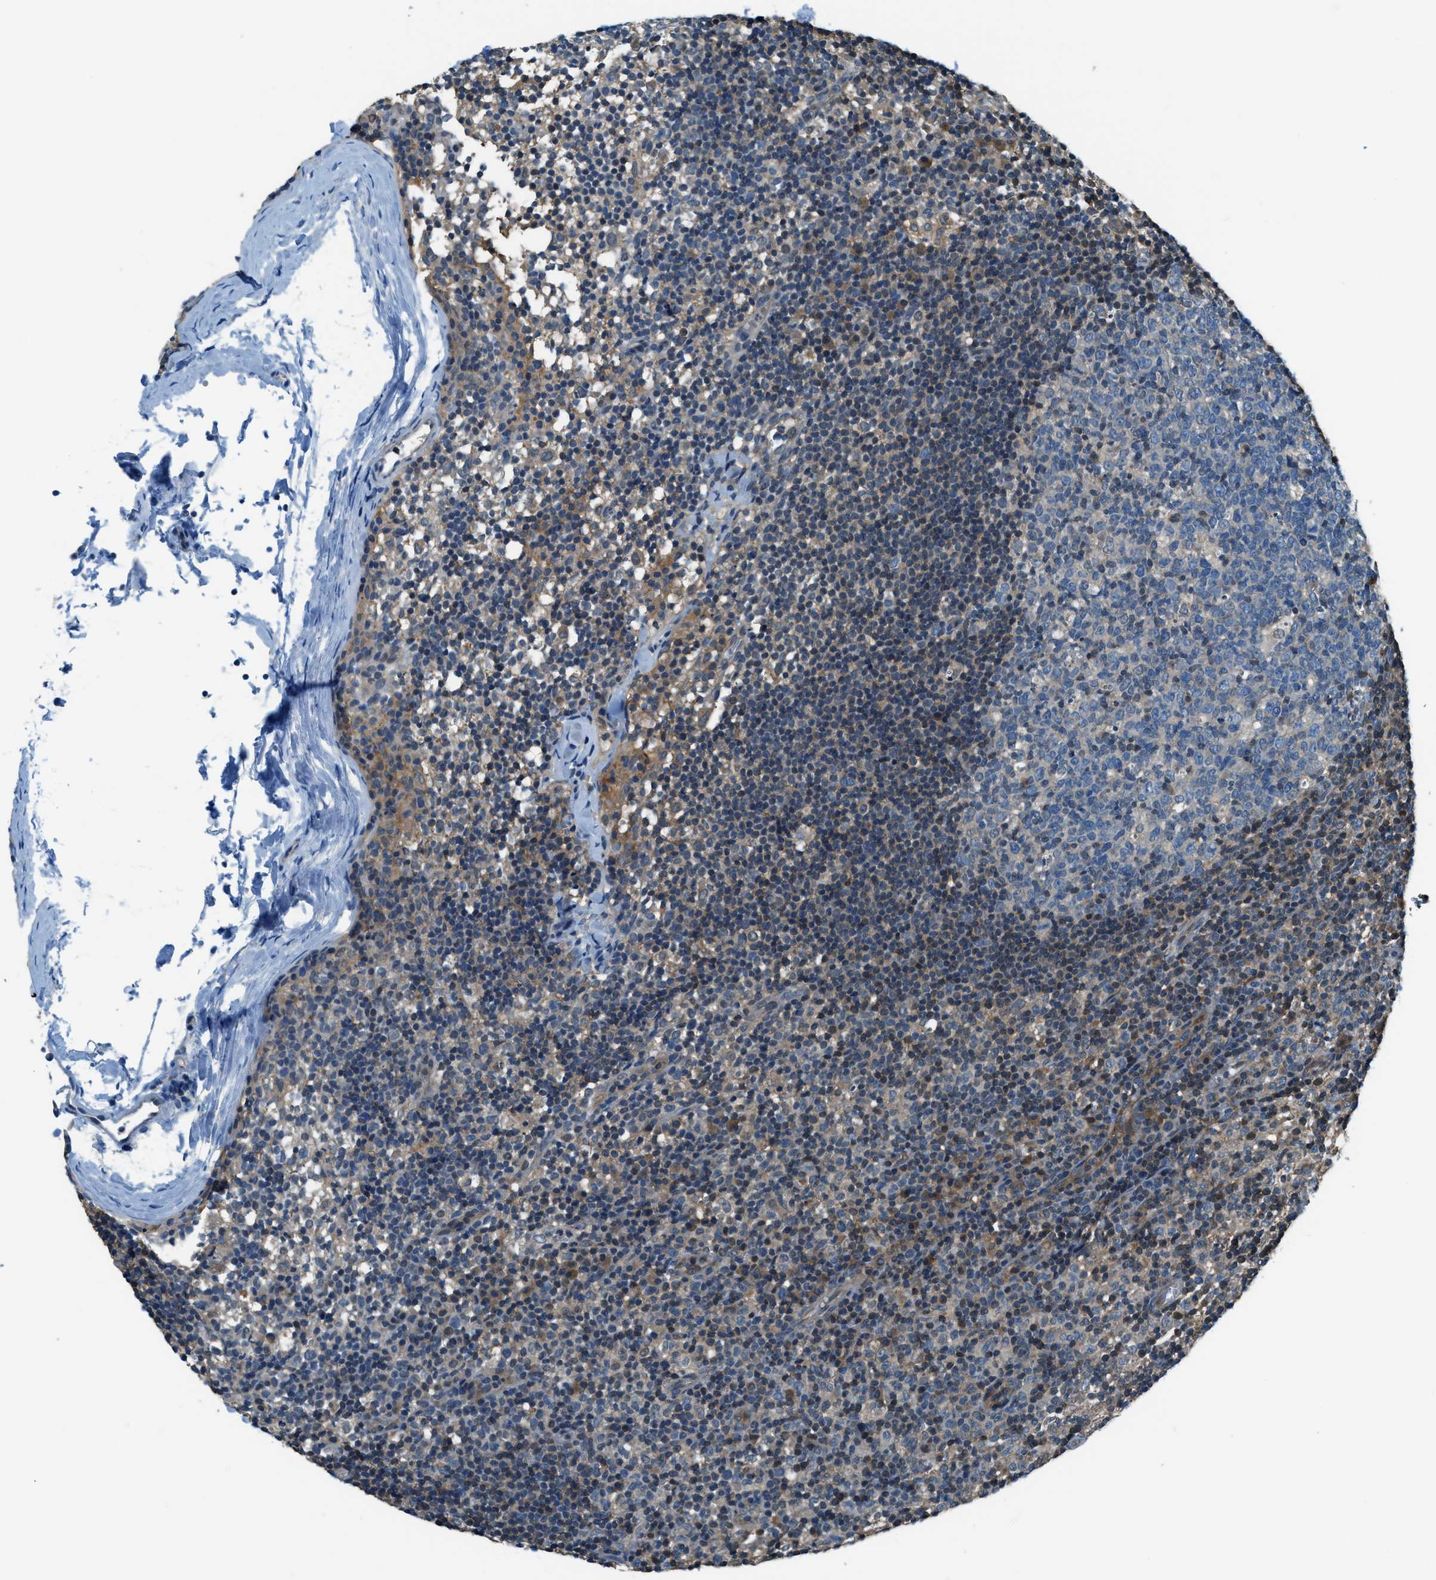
{"staining": {"intensity": "weak", "quantity": "<25%", "location": "cytoplasmic/membranous"}, "tissue": "lymph node", "cell_type": "Germinal center cells", "image_type": "normal", "snomed": [{"axis": "morphology", "description": "Normal tissue, NOS"}, {"axis": "morphology", "description": "Inflammation, NOS"}, {"axis": "topography", "description": "Lymph node"}], "caption": "Immunohistochemistry micrograph of unremarkable lymph node: lymph node stained with DAB displays no significant protein expression in germinal center cells.", "gene": "HEBP2", "patient": {"sex": "male", "age": 55}}